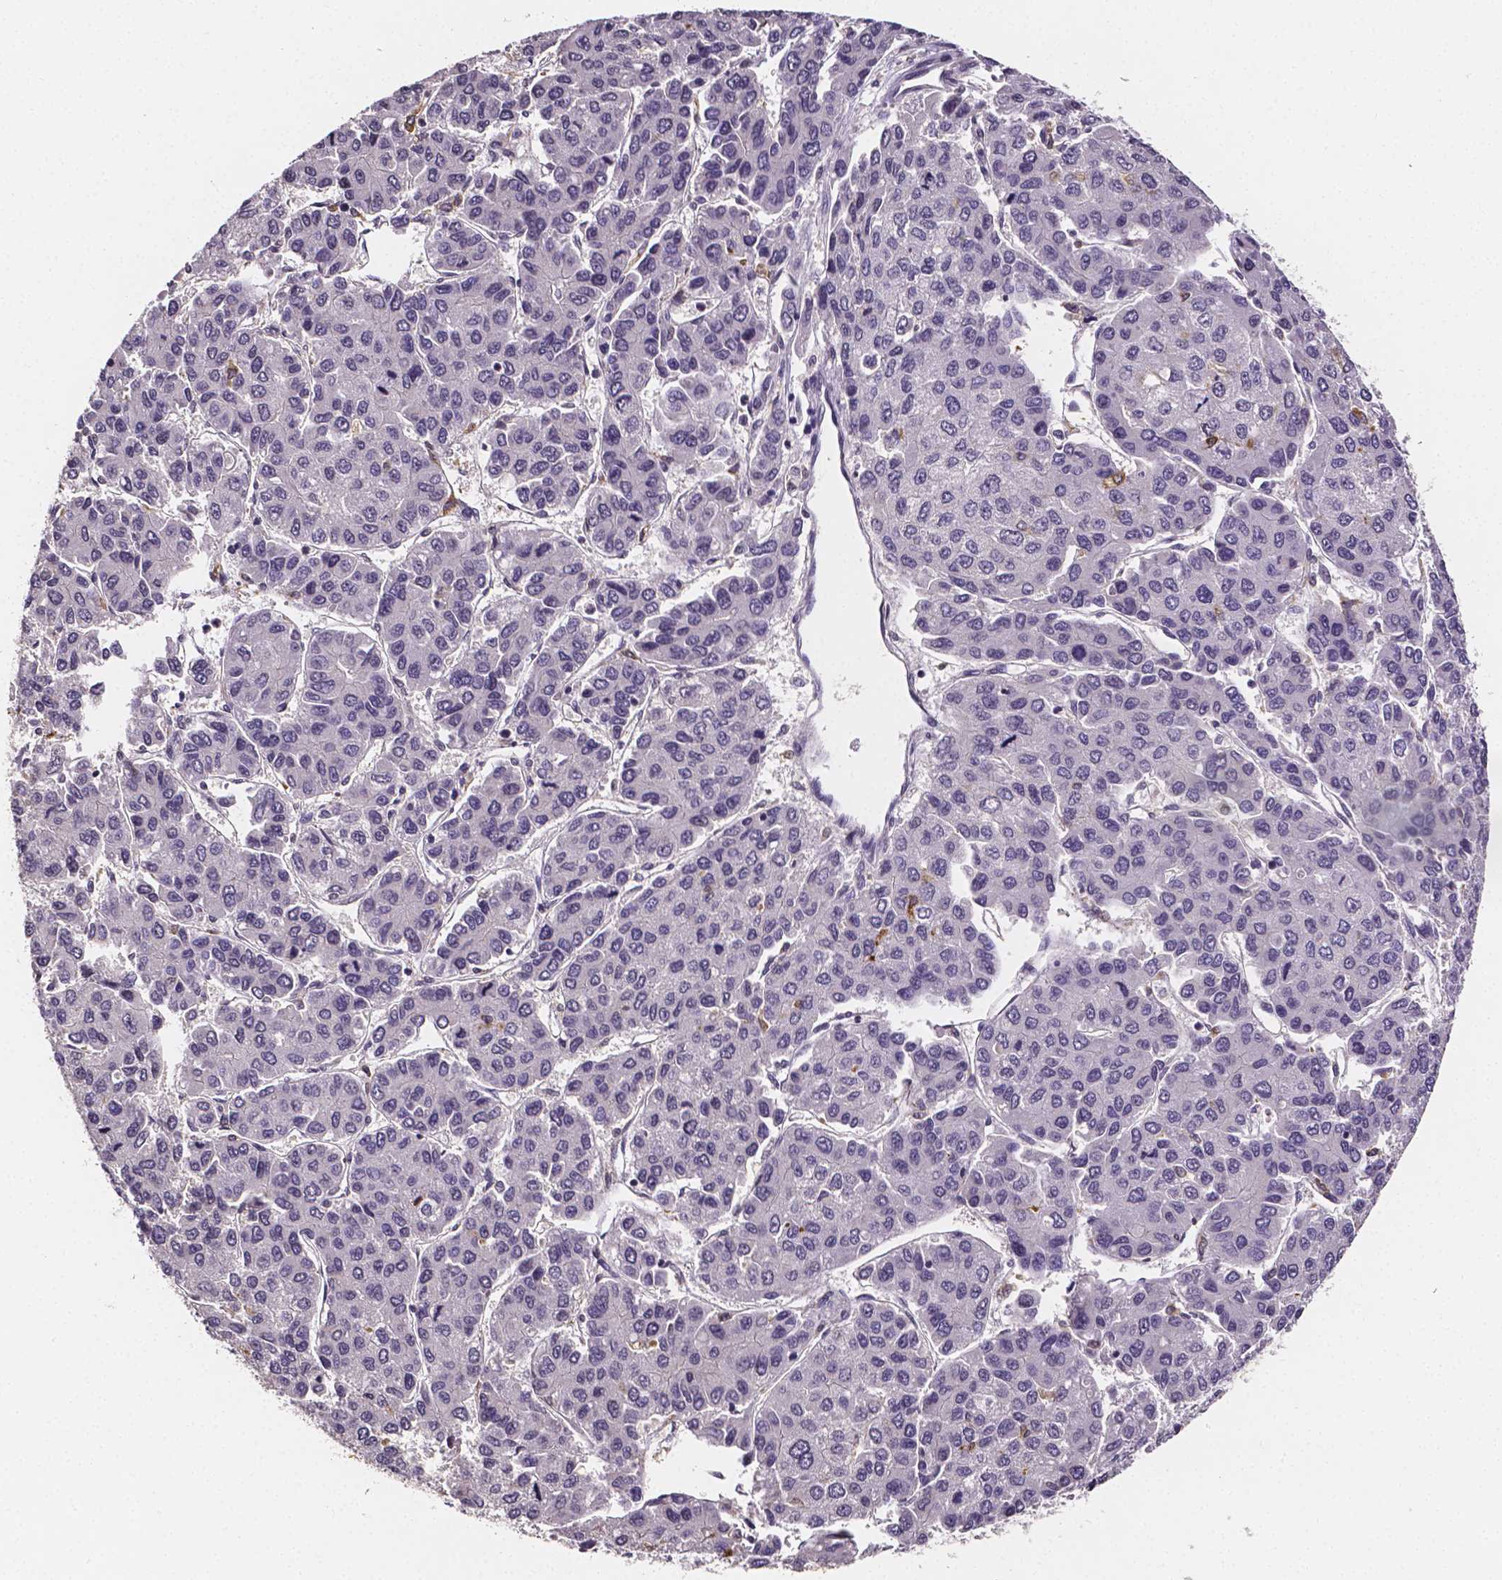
{"staining": {"intensity": "negative", "quantity": "none", "location": "none"}, "tissue": "liver cancer", "cell_type": "Tumor cells", "image_type": "cancer", "snomed": [{"axis": "morphology", "description": "Carcinoma, Hepatocellular, NOS"}, {"axis": "topography", "description": "Liver"}], "caption": "Immunohistochemistry (IHC) histopathology image of neoplastic tissue: human liver cancer stained with DAB (3,3'-diaminobenzidine) exhibits no significant protein positivity in tumor cells.", "gene": "NRGN", "patient": {"sex": "female", "age": 66}}